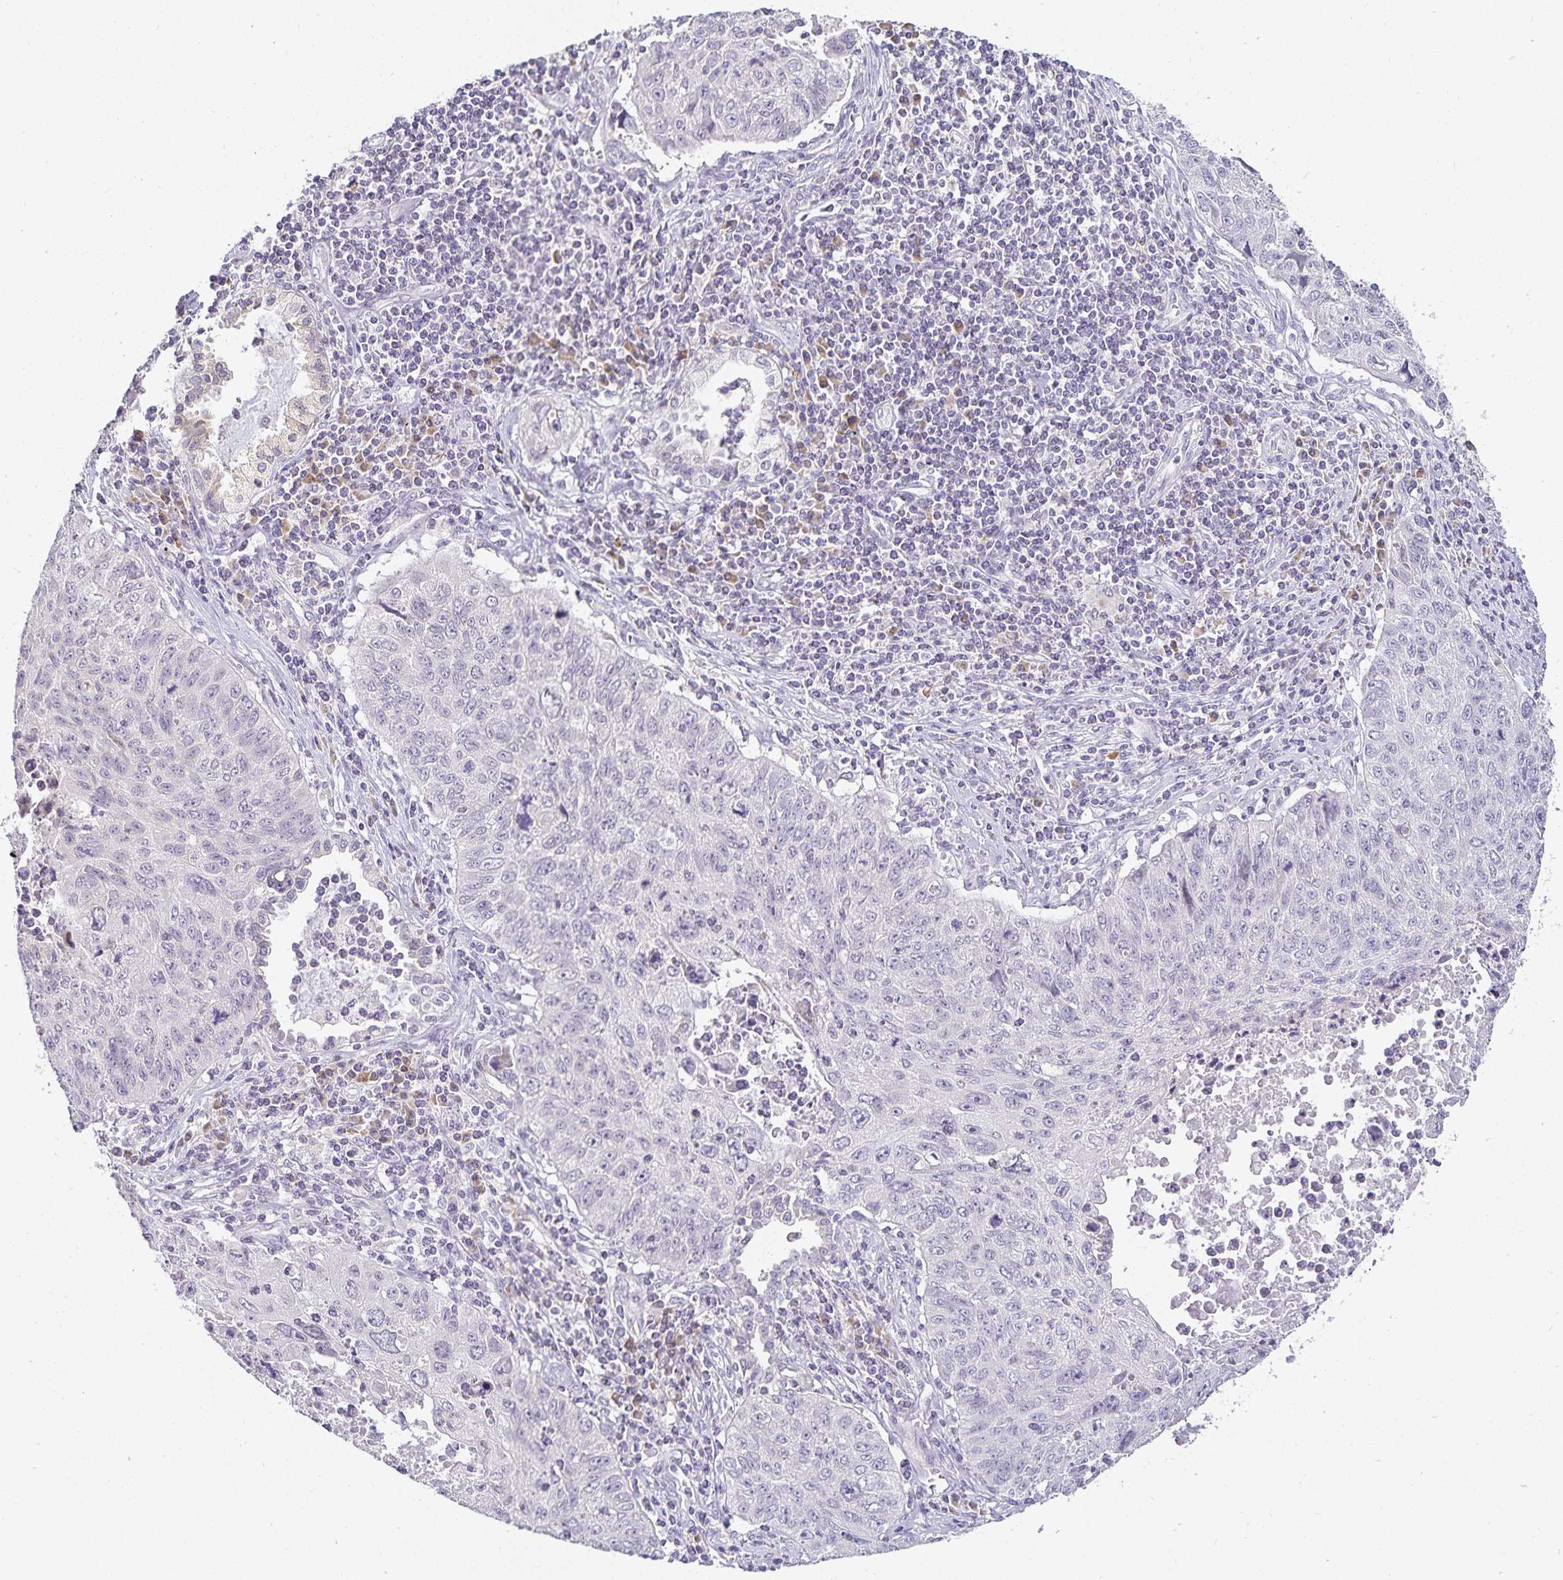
{"staining": {"intensity": "negative", "quantity": "none", "location": "none"}, "tissue": "lung cancer", "cell_type": "Tumor cells", "image_type": "cancer", "snomed": [{"axis": "morphology", "description": "Normal morphology"}, {"axis": "morphology", "description": "Aneuploidy"}, {"axis": "morphology", "description": "Squamous cell carcinoma, NOS"}, {"axis": "topography", "description": "Lymph node"}, {"axis": "topography", "description": "Lung"}], "caption": "Micrograph shows no significant protein positivity in tumor cells of lung cancer. Nuclei are stained in blue.", "gene": "GP2", "patient": {"sex": "female", "age": 76}}